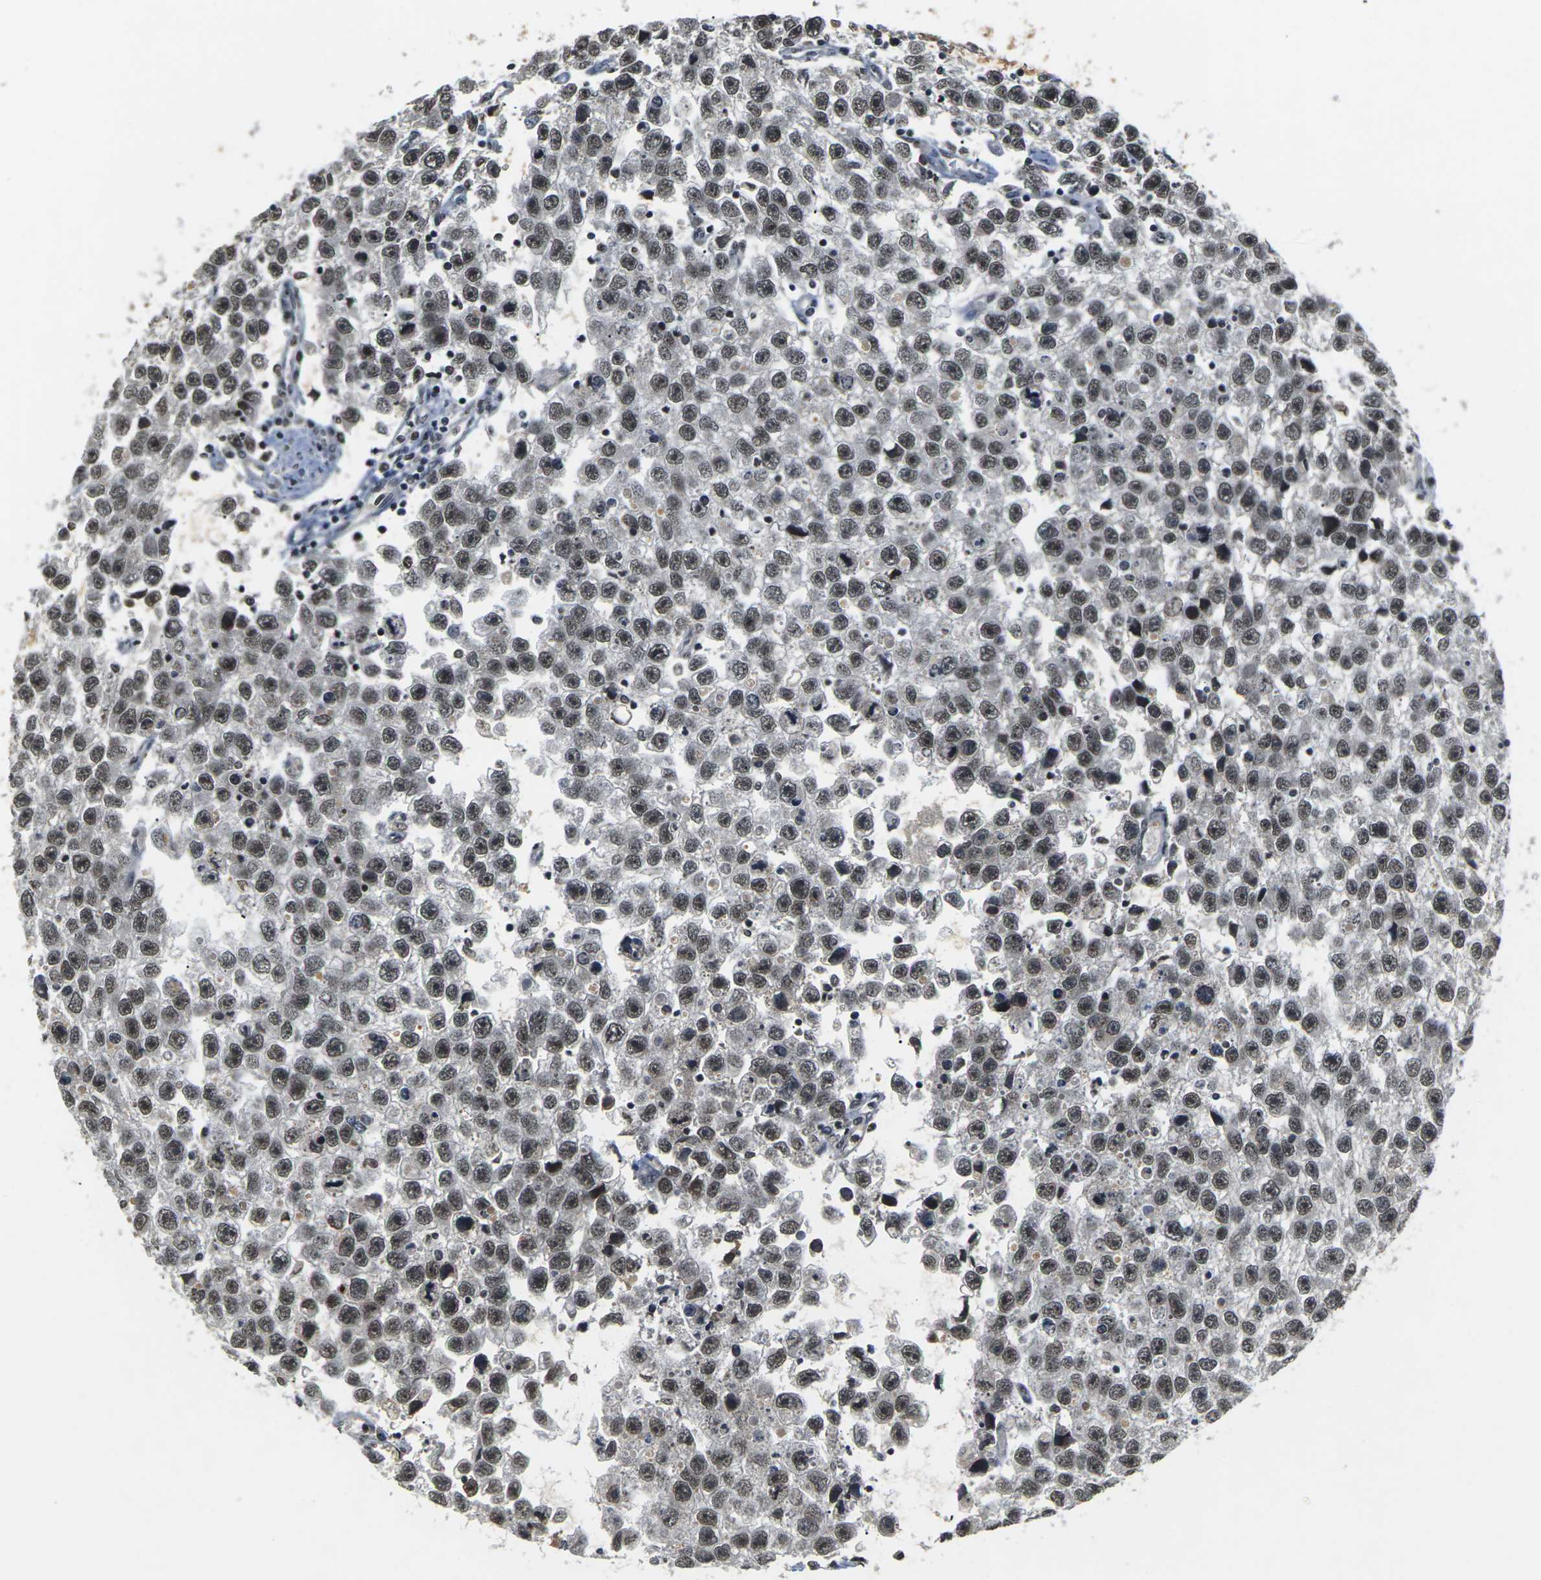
{"staining": {"intensity": "strong", "quantity": ">75%", "location": "nuclear"}, "tissue": "testis cancer", "cell_type": "Tumor cells", "image_type": "cancer", "snomed": [{"axis": "morphology", "description": "Seminoma, NOS"}, {"axis": "topography", "description": "Testis"}], "caption": "Testis cancer stained with a protein marker shows strong staining in tumor cells.", "gene": "NELFA", "patient": {"sex": "male", "age": 33}}